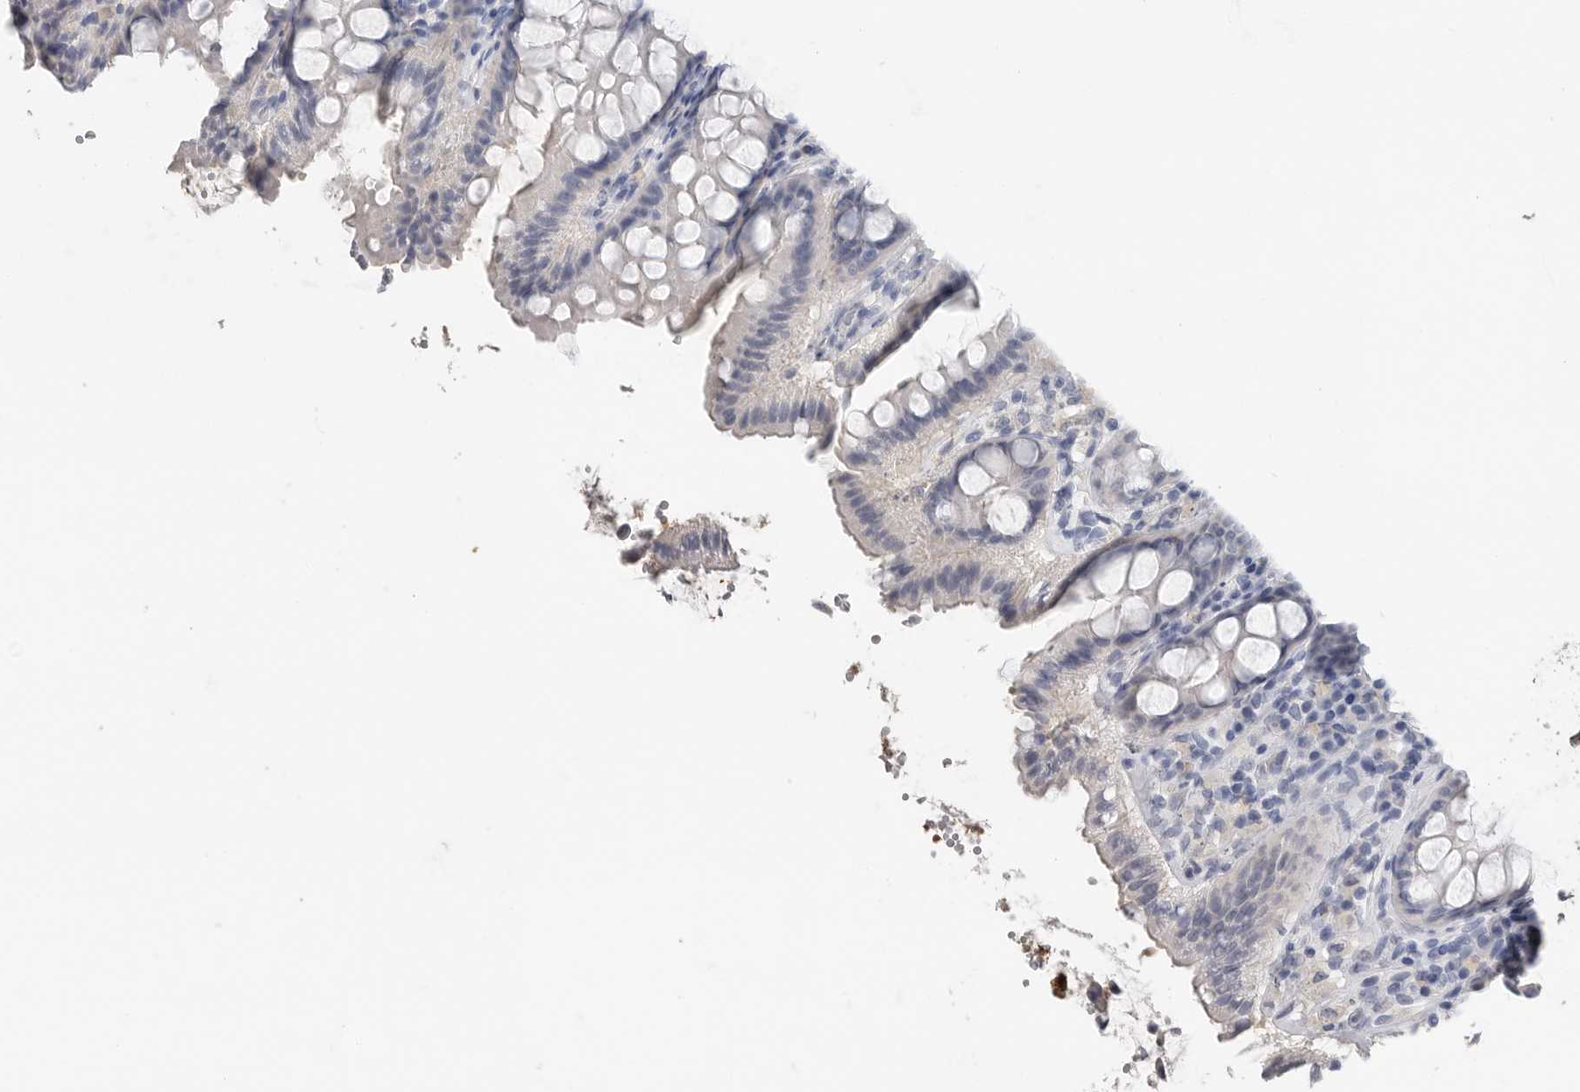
{"staining": {"intensity": "negative", "quantity": "none", "location": "none"}, "tissue": "colon", "cell_type": "Endothelial cells", "image_type": "normal", "snomed": [{"axis": "morphology", "description": "Normal tissue, NOS"}, {"axis": "topography", "description": "Colon"}, {"axis": "topography", "description": "Peripheral nerve tissue"}], "caption": "Immunohistochemical staining of unremarkable colon reveals no significant positivity in endothelial cells. The staining was performed using DAB (3,3'-diaminobenzidine) to visualize the protein expression in brown, while the nuclei were stained in blue with hematoxylin (Magnification: 20x).", "gene": "FABP6", "patient": {"sex": "female", "age": 61}}